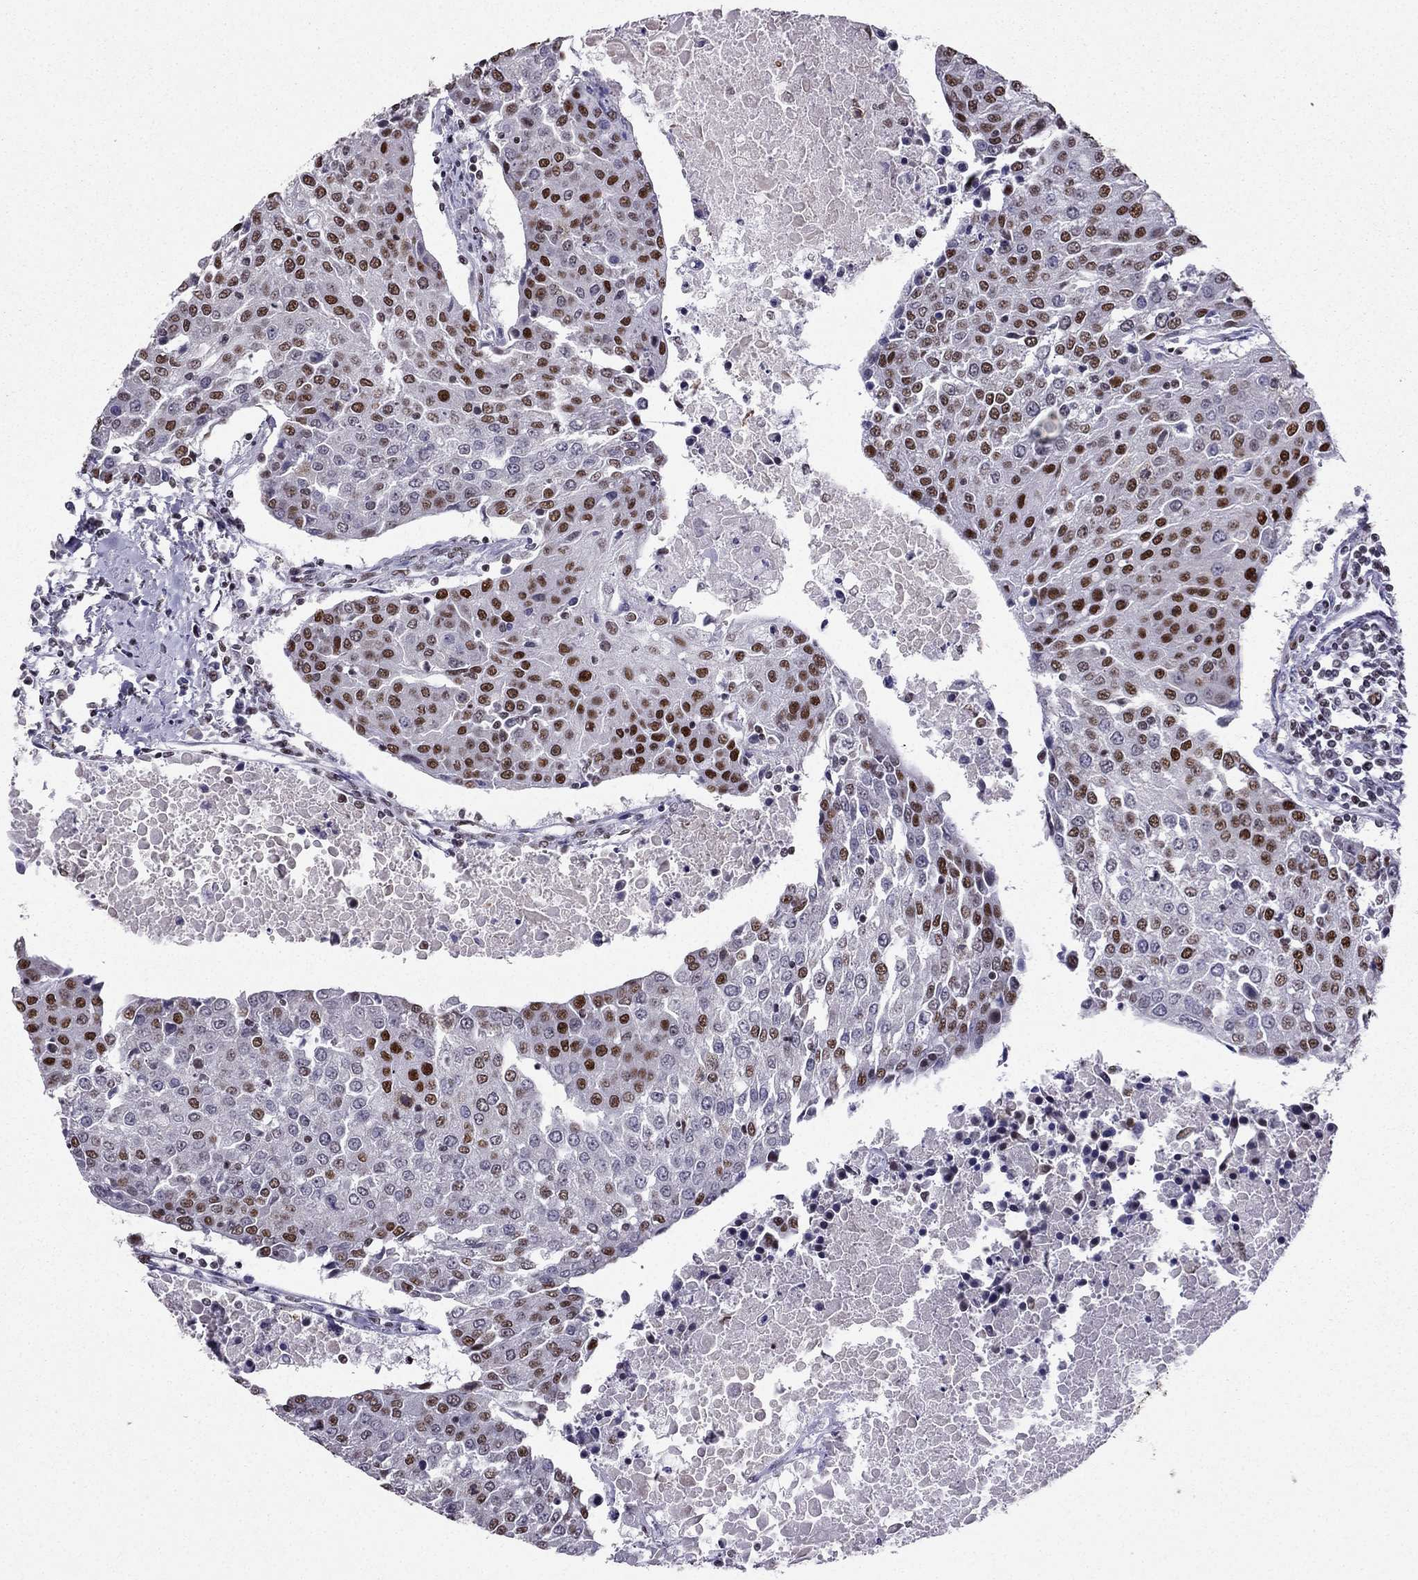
{"staining": {"intensity": "strong", "quantity": "<25%", "location": "nuclear"}, "tissue": "urothelial cancer", "cell_type": "Tumor cells", "image_type": "cancer", "snomed": [{"axis": "morphology", "description": "Urothelial carcinoma, High grade"}, {"axis": "topography", "description": "Urinary bladder"}], "caption": "Tumor cells demonstrate medium levels of strong nuclear staining in about <25% of cells in high-grade urothelial carcinoma.", "gene": "ZNF420", "patient": {"sex": "female", "age": 85}}